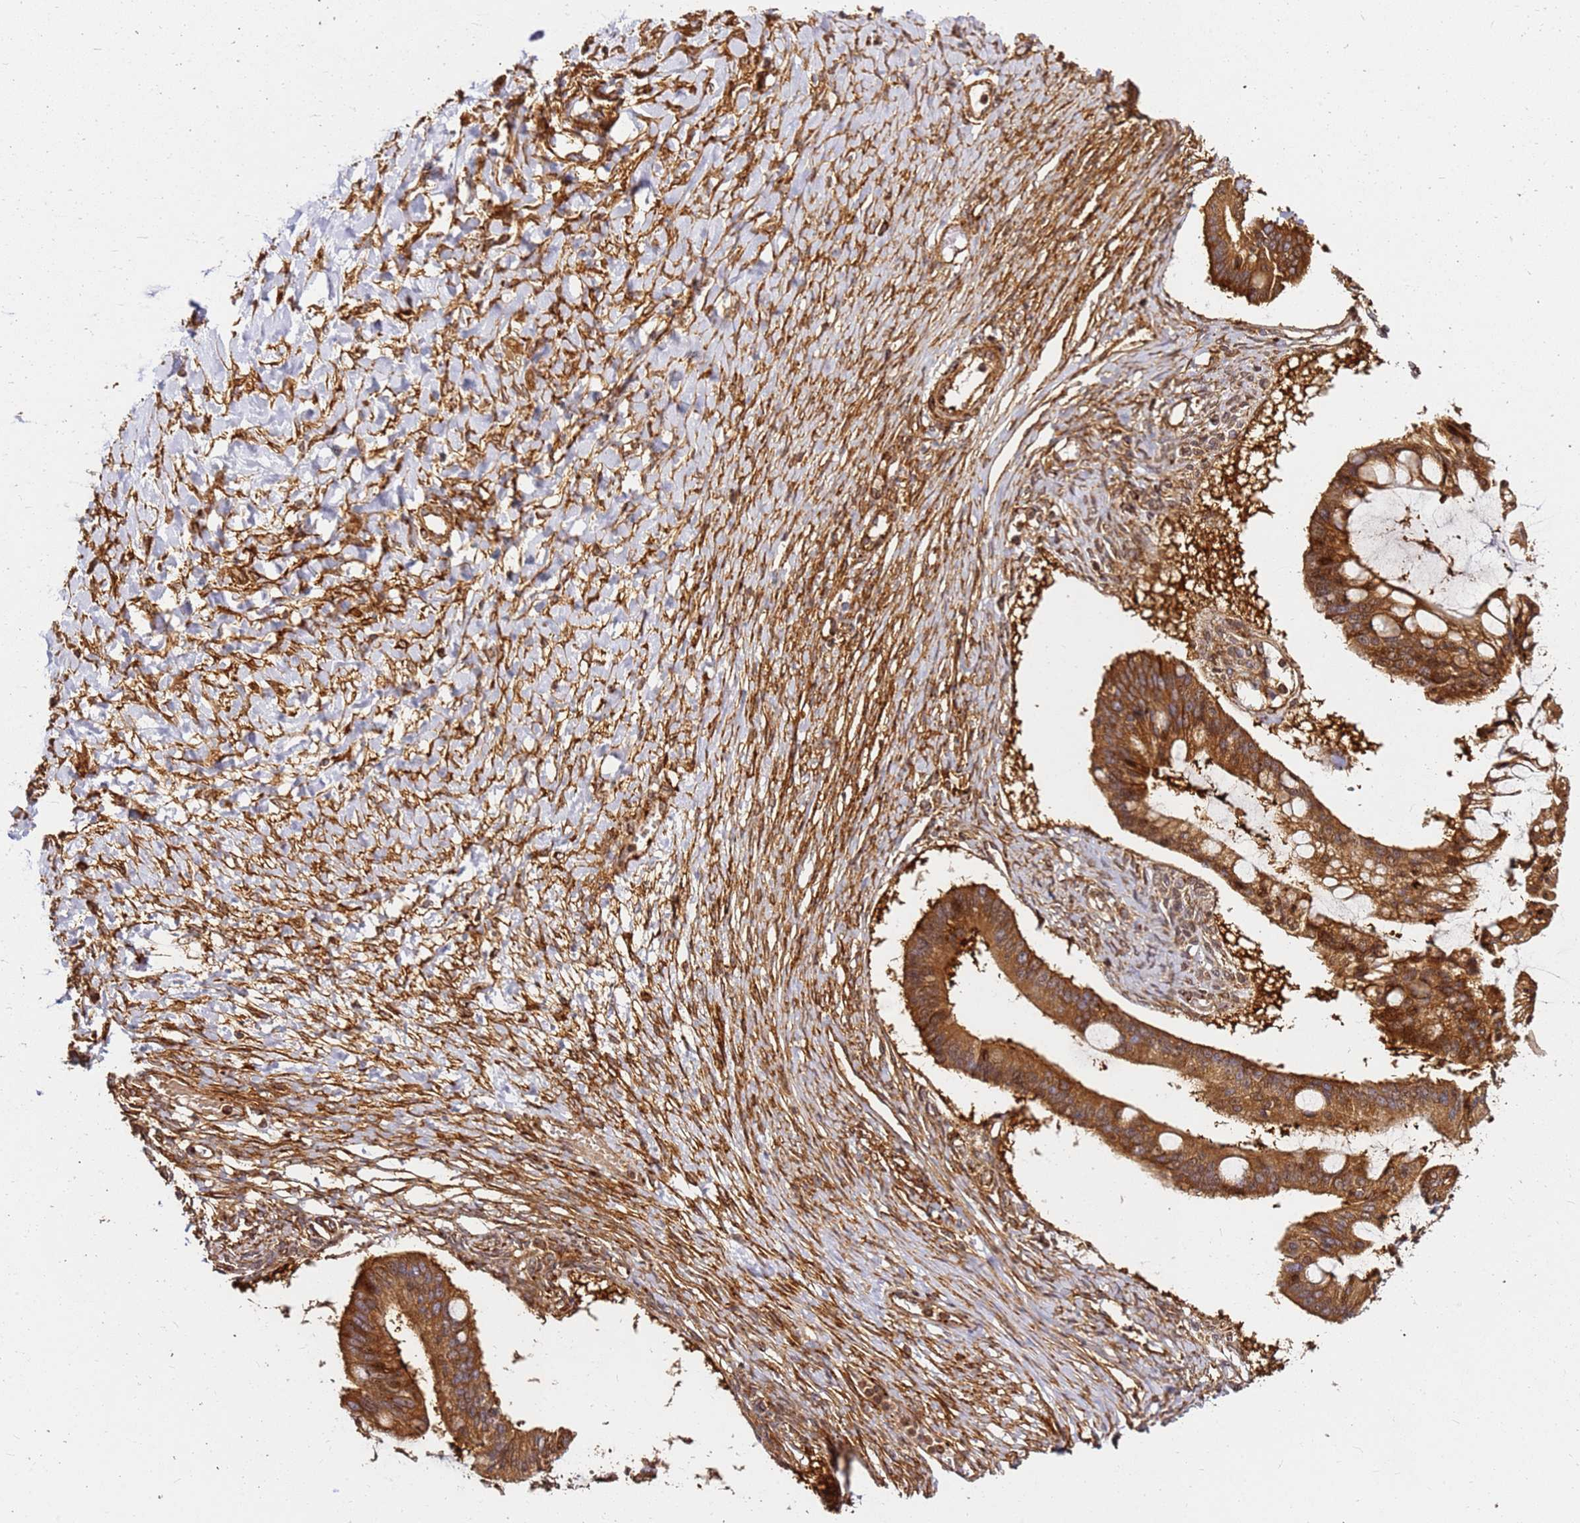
{"staining": {"intensity": "strong", "quantity": ">75%", "location": "cytoplasmic/membranous"}, "tissue": "ovarian cancer", "cell_type": "Tumor cells", "image_type": "cancer", "snomed": [{"axis": "morphology", "description": "Cystadenocarcinoma, mucinous, NOS"}, {"axis": "topography", "description": "Ovary"}], "caption": "Human ovarian mucinous cystadenocarcinoma stained with a protein marker reveals strong staining in tumor cells.", "gene": "DVL3", "patient": {"sex": "female", "age": 73}}